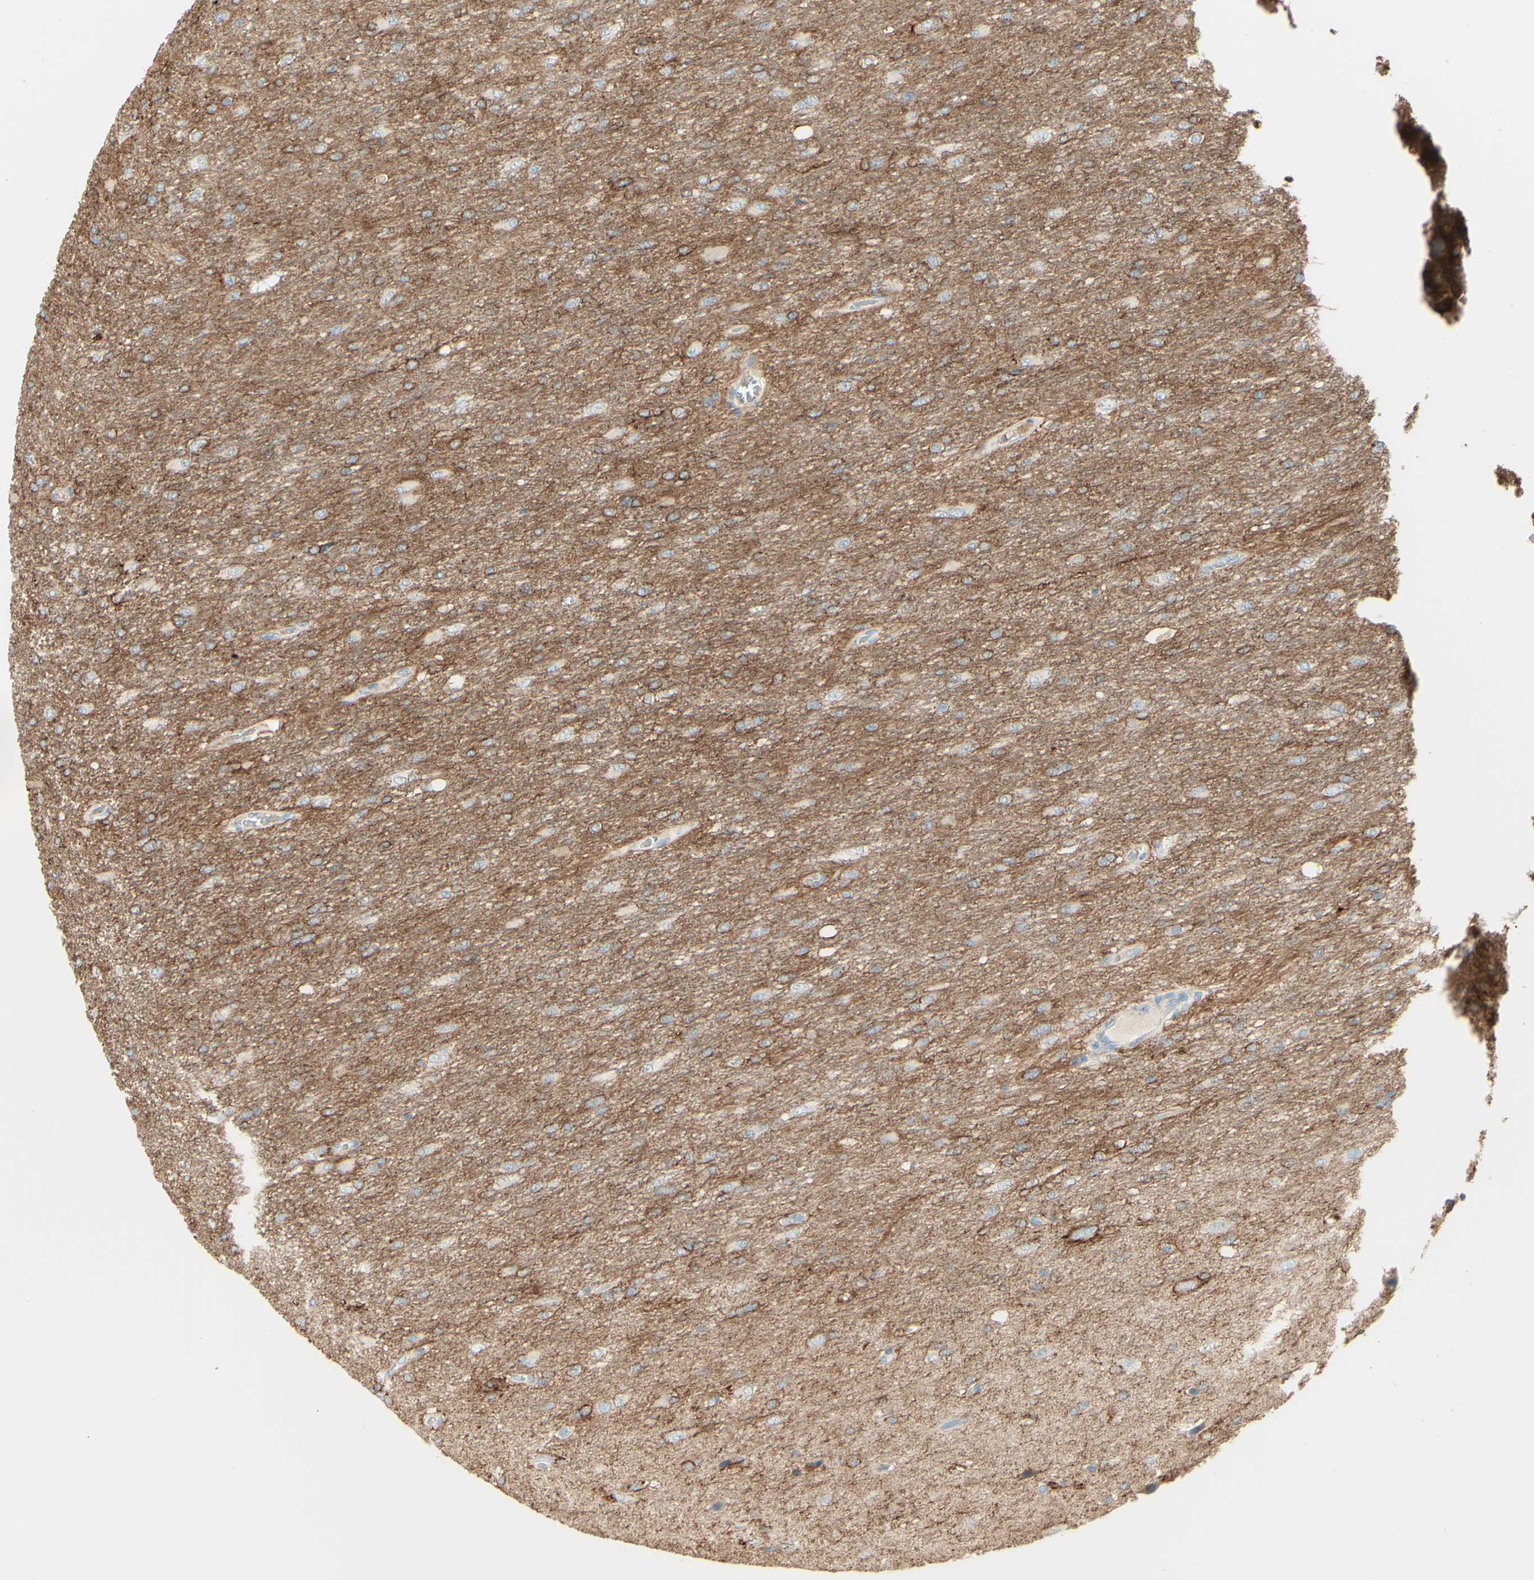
{"staining": {"intensity": "moderate", "quantity": "<25%", "location": "cytoplasmic/membranous"}, "tissue": "glioma", "cell_type": "Tumor cells", "image_type": "cancer", "snomed": [{"axis": "morphology", "description": "Glioma, malignant, High grade"}, {"axis": "topography", "description": "Cerebral cortex"}], "caption": "Moderate cytoplasmic/membranous expression is seen in approximately <25% of tumor cells in malignant glioma (high-grade).", "gene": "ALCAM", "patient": {"sex": "female", "age": 36}}